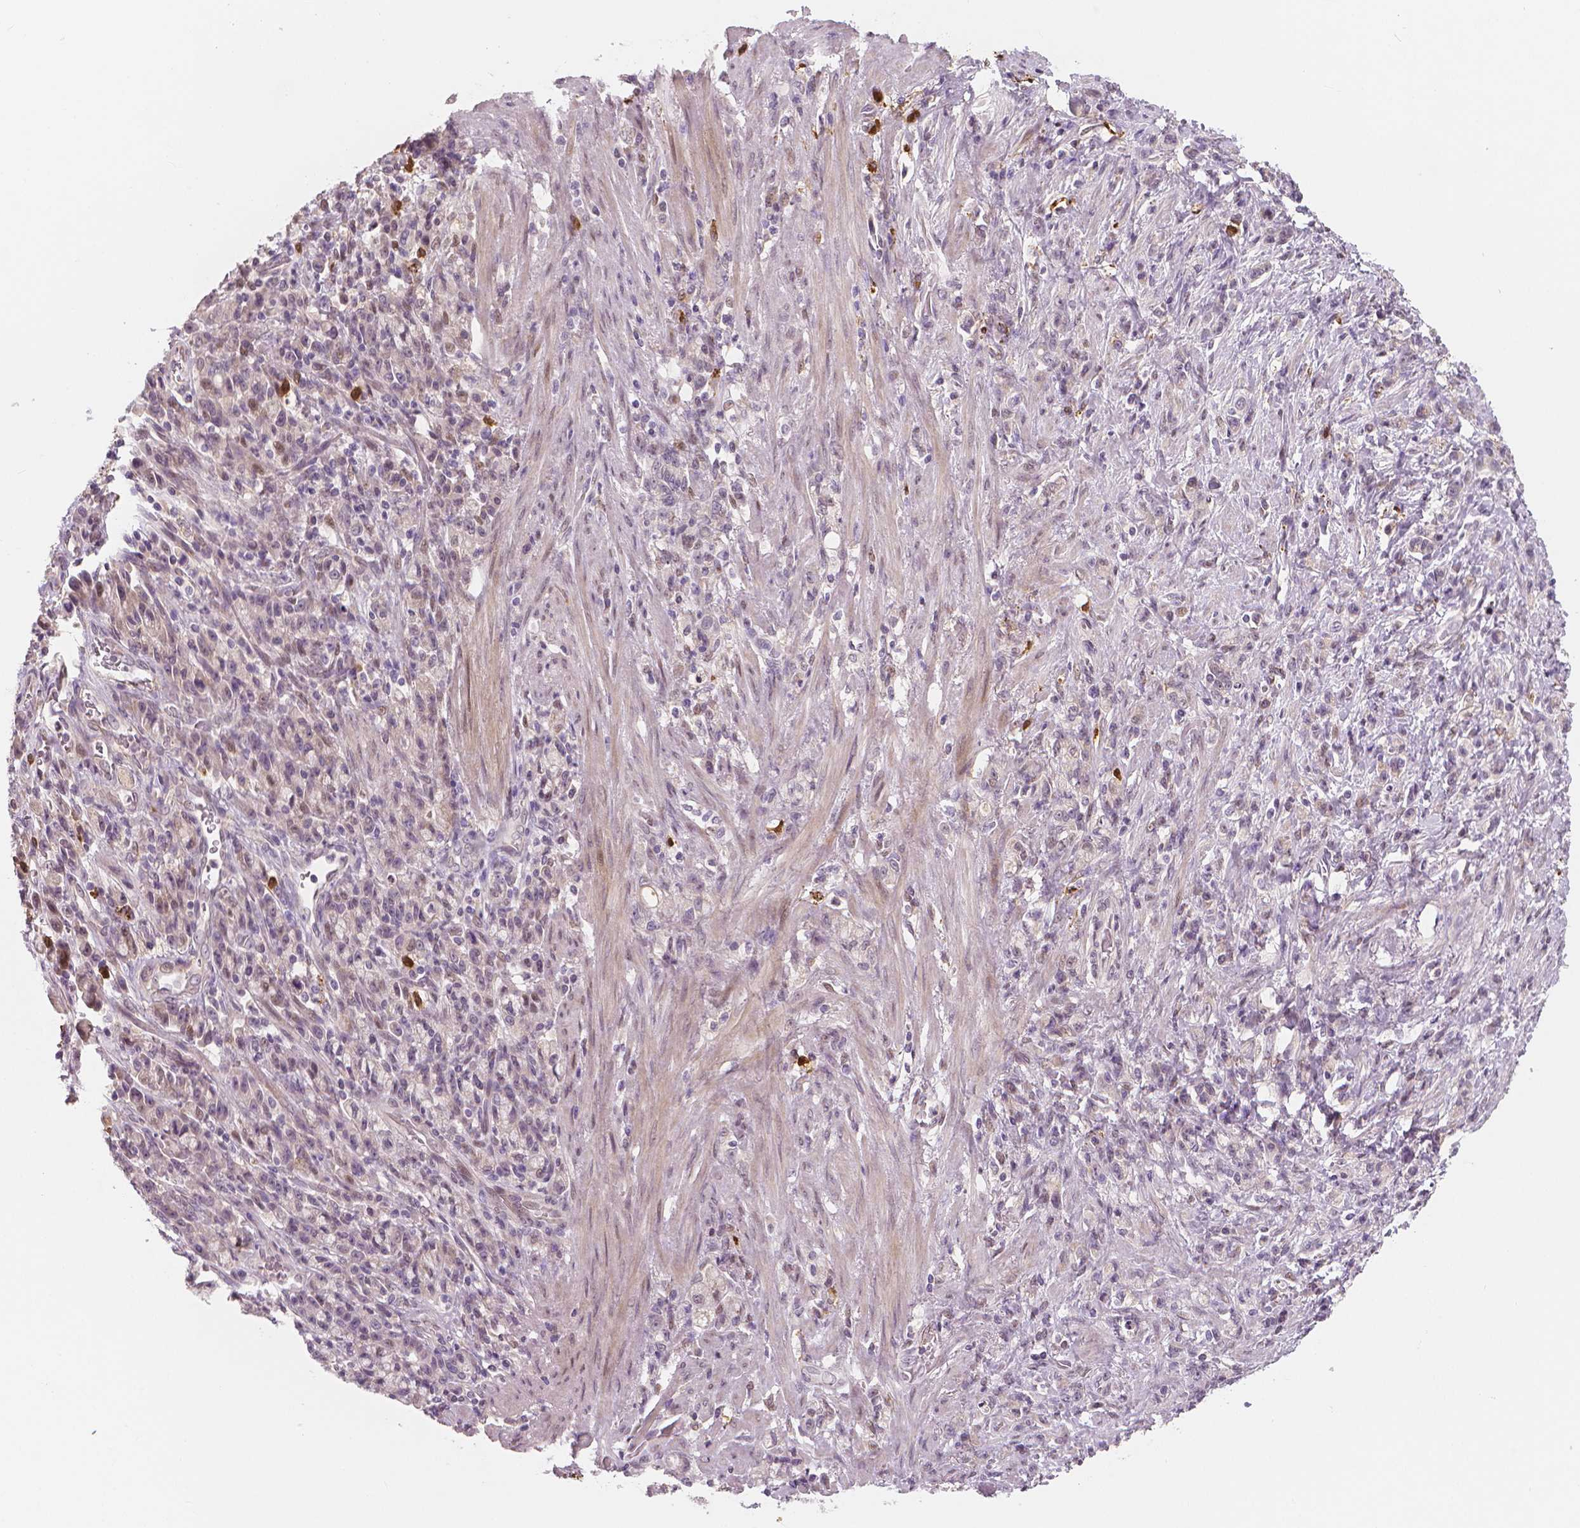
{"staining": {"intensity": "negative", "quantity": "none", "location": "none"}, "tissue": "stomach cancer", "cell_type": "Tumor cells", "image_type": "cancer", "snomed": [{"axis": "morphology", "description": "Adenocarcinoma, NOS"}, {"axis": "topography", "description": "Stomach"}], "caption": "High power microscopy histopathology image of an immunohistochemistry (IHC) image of stomach cancer (adenocarcinoma), revealing no significant positivity in tumor cells.", "gene": "RNASE7", "patient": {"sex": "male", "age": 77}}